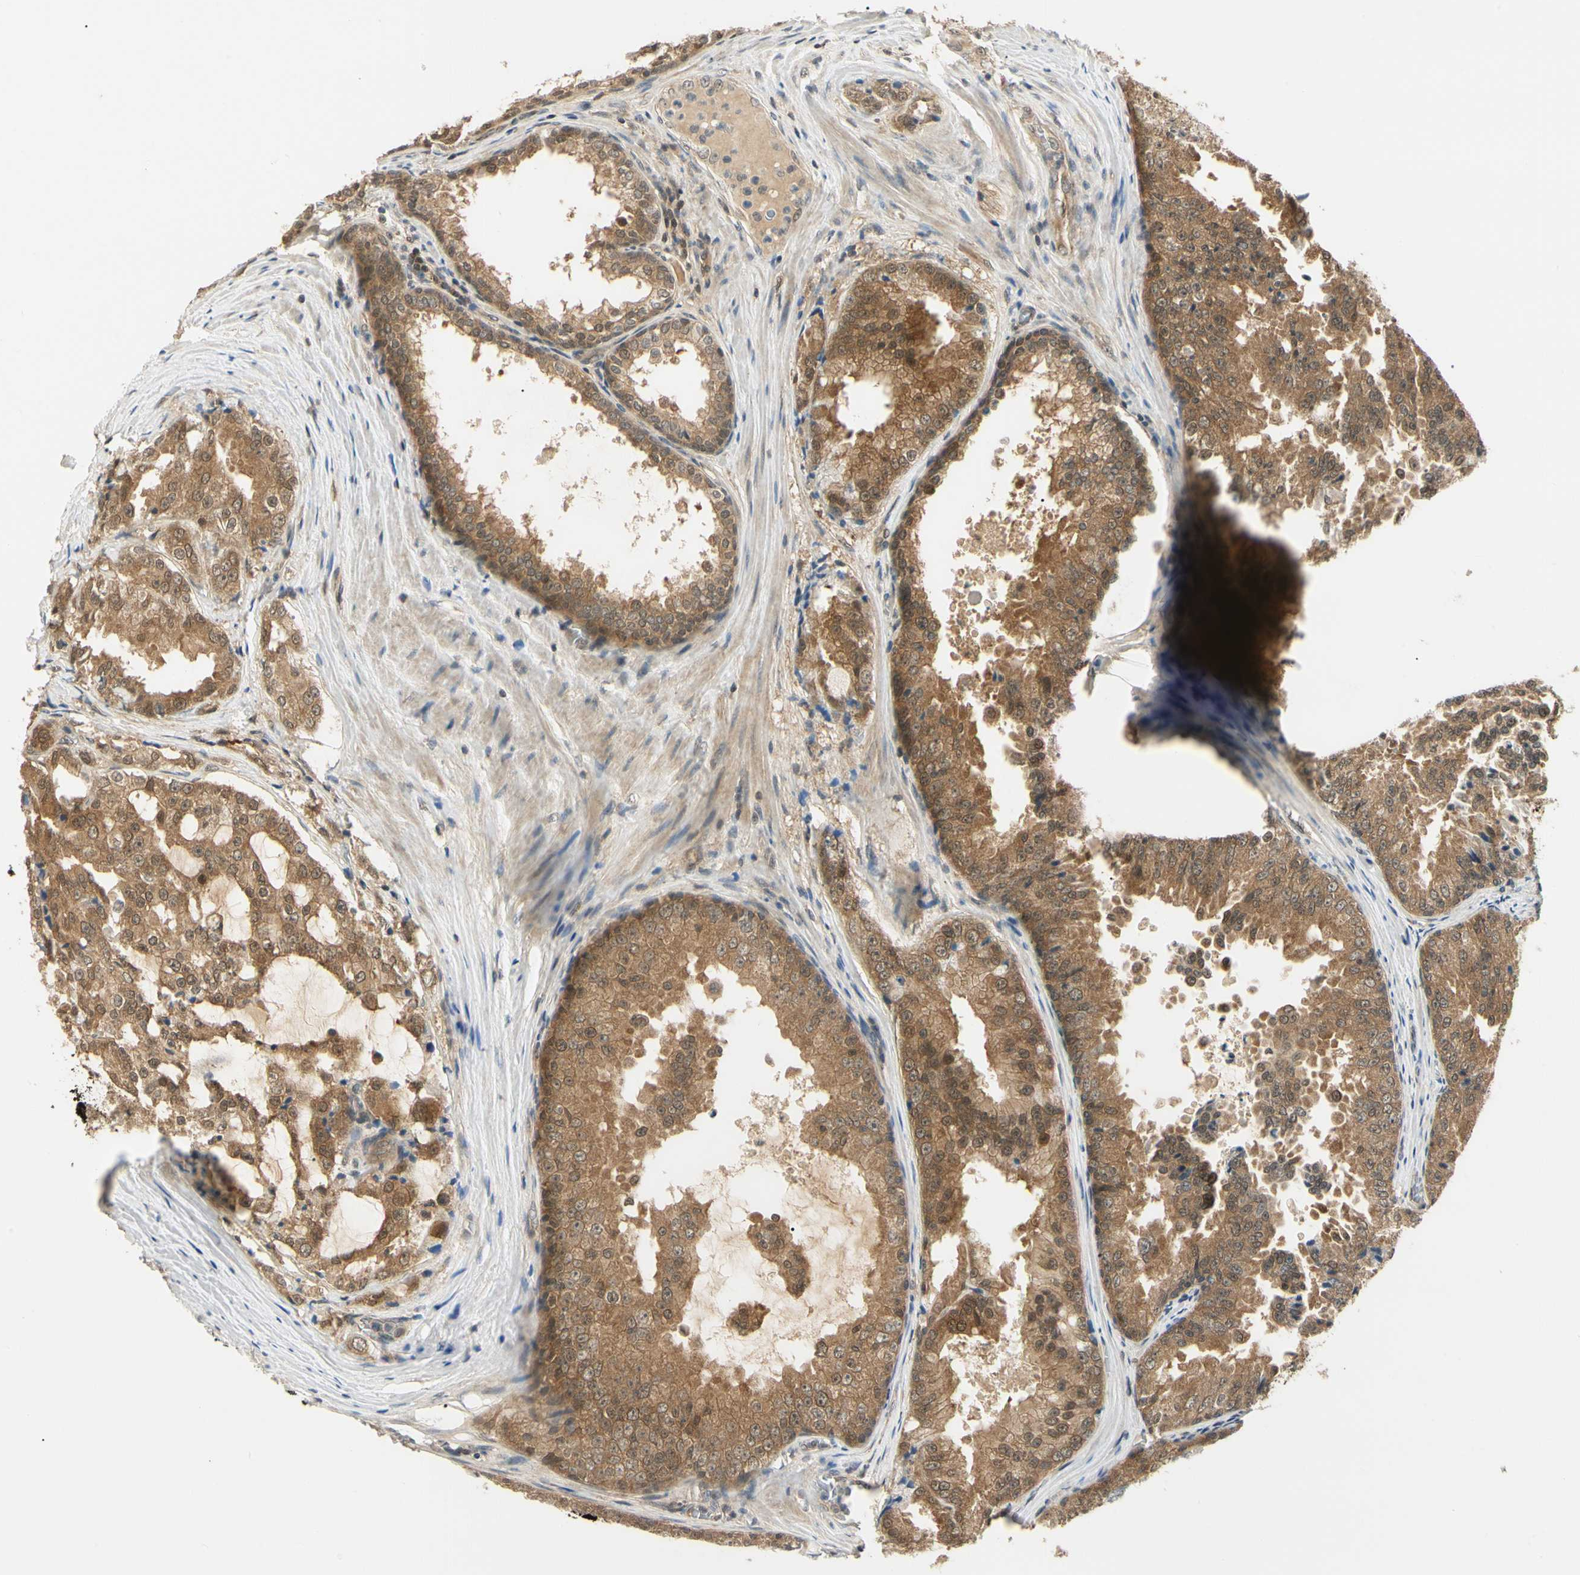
{"staining": {"intensity": "moderate", "quantity": ">75%", "location": "cytoplasmic/membranous,nuclear"}, "tissue": "prostate cancer", "cell_type": "Tumor cells", "image_type": "cancer", "snomed": [{"axis": "morphology", "description": "Adenocarcinoma, High grade"}, {"axis": "topography", "description": "Prostate"}], "caption": "A brown stain highlights moderate cytoplasmic/membranous and nuclear staining of a protein in human prostate adenocarcinoma (high-grade) tumor cells.", "gene": "UBE2Z", "patient": {"sex": "male", "age": 73}}